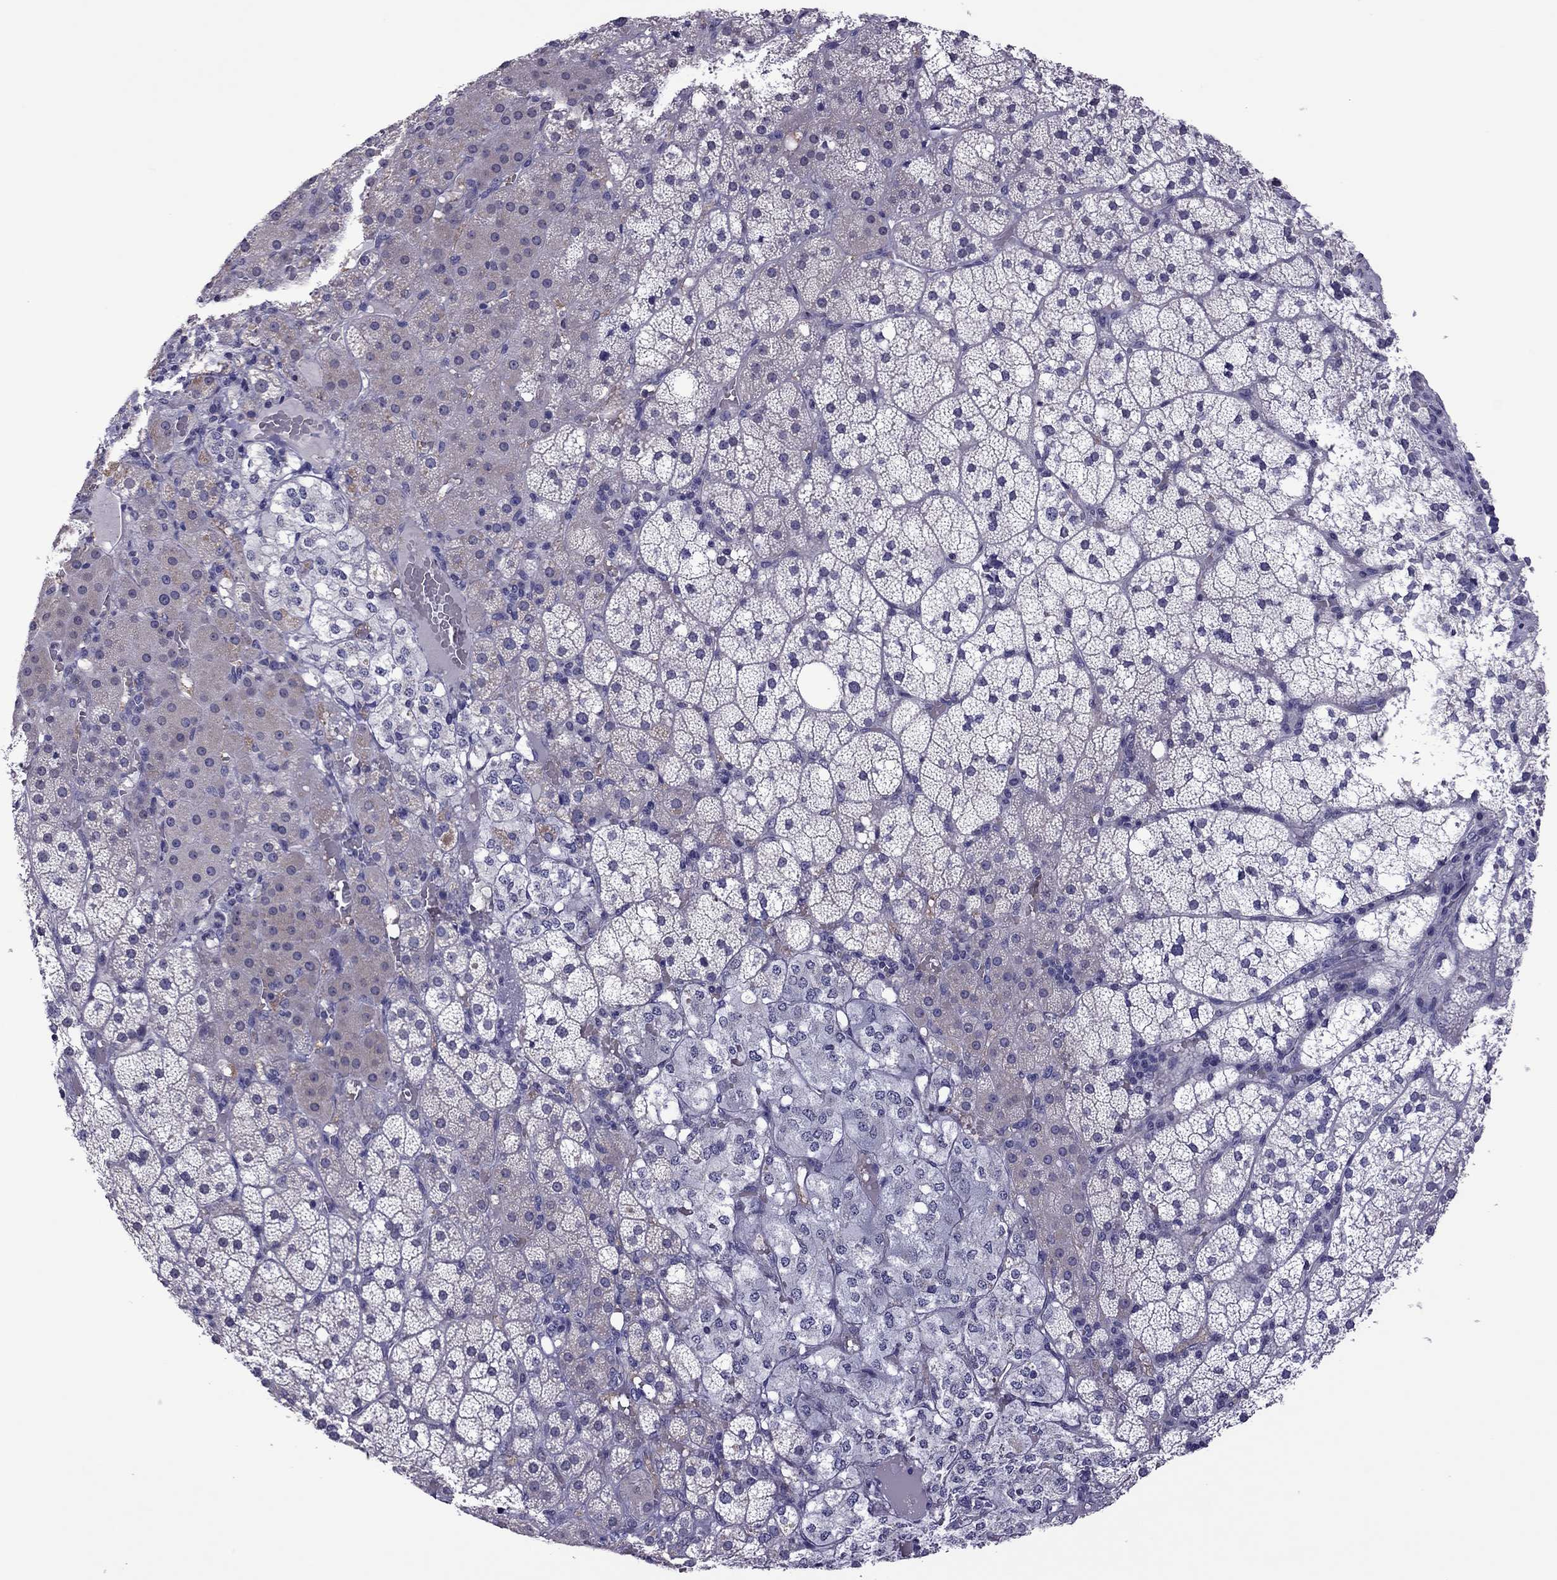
{"staining": {"intensity": "weak", "quantity": "<25%", "location": "cytoplasmic/membranous"}, "tissue": "adrenal gland", "cell_type": "Glandular cells", "image_type": "normal", "snomed": [{"axis": "morphology", "description": "Normal tissue, NOS"}, {"axis": "topography", "description": "Adrenal gland"}], "caption": "High magnification brightfield microscopy of normal adrenal gland stained with DAB (brown) and counterstained with hematoxylin (blue): glandular cells show no significant staining. (IHC, brightfield microscopy, high magnification).", "gene": "SLC16A8", "patient": {"sex": "male", "age": 53}}